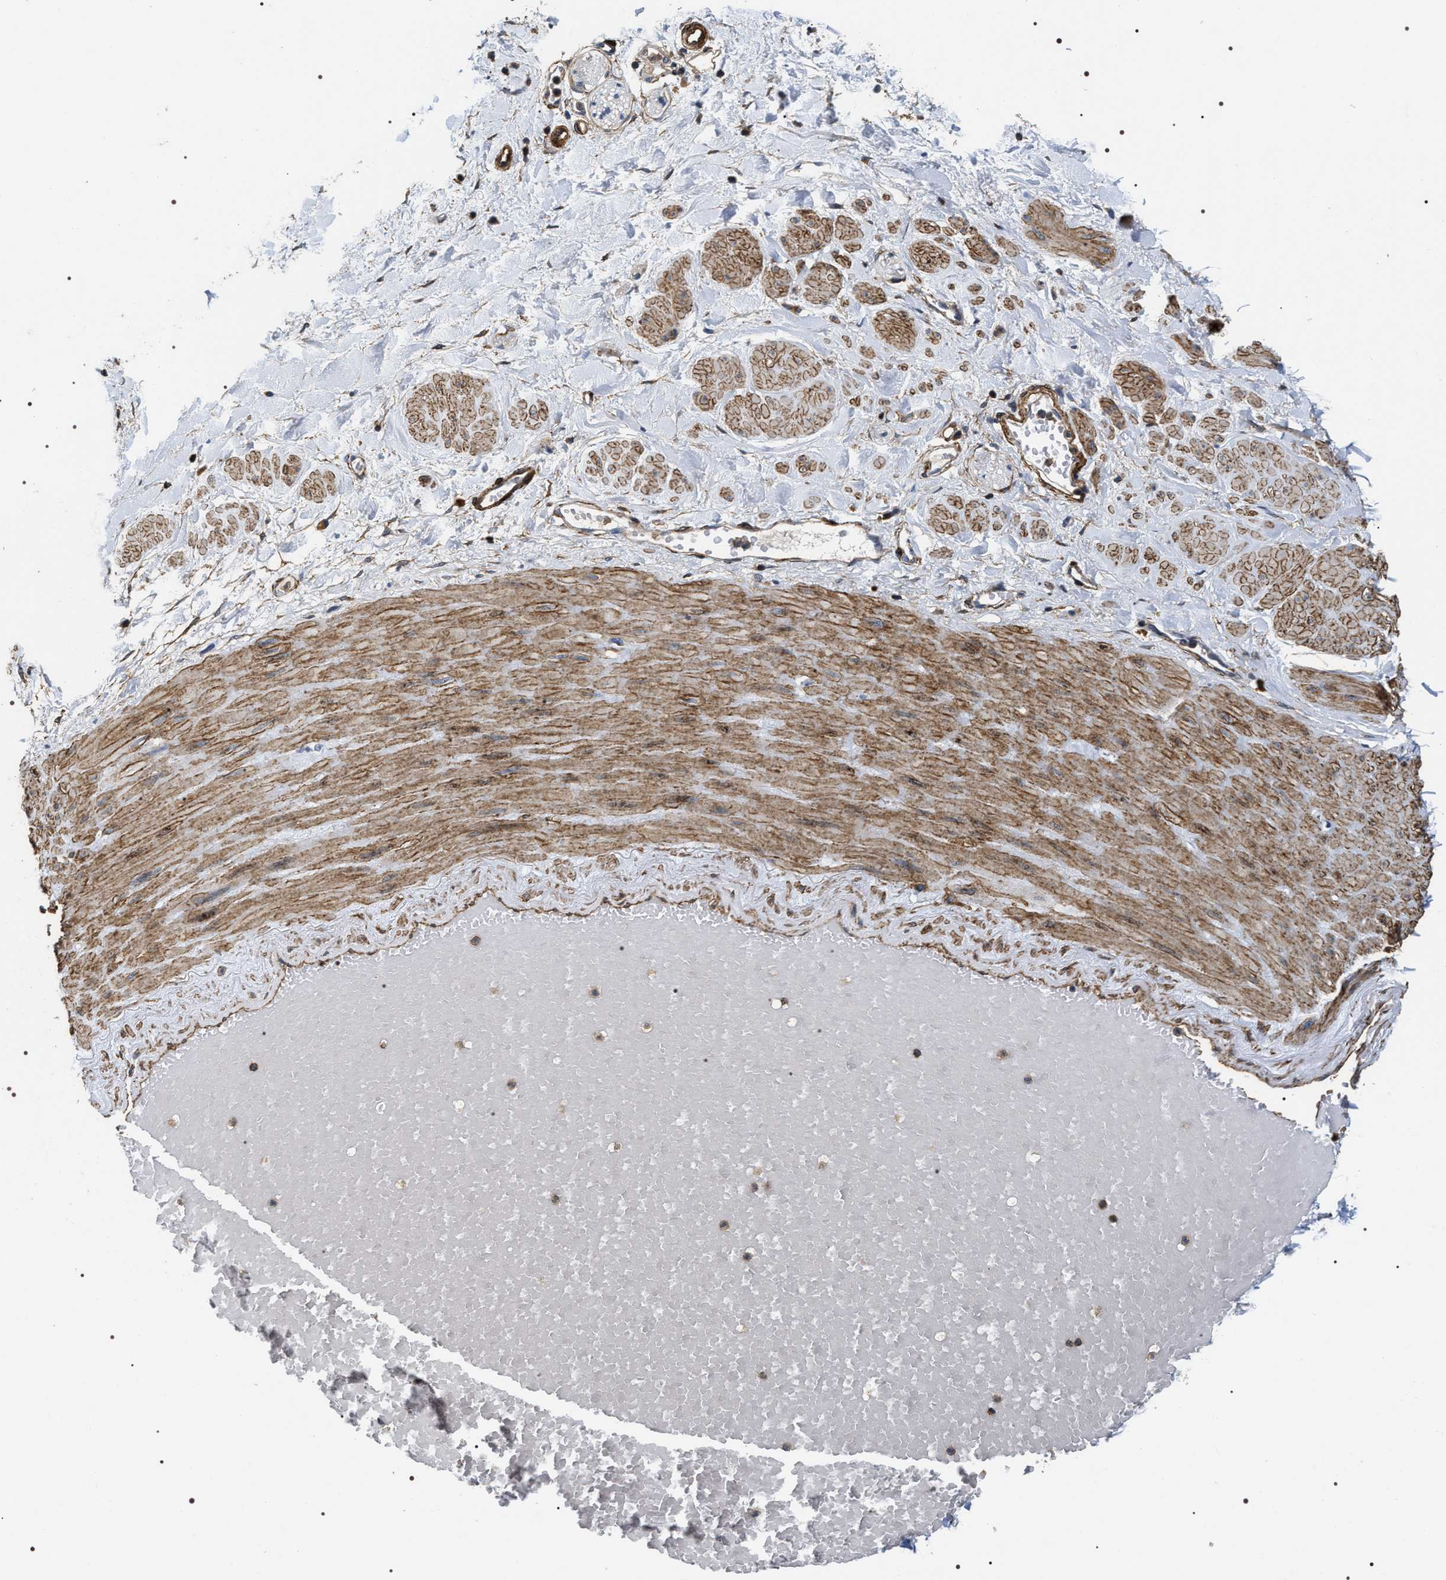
{"staining": {"intensity": "weak", "quantity": ">75%", "location": "cytoplasmic/membranous"}, "tissue": "adipose tissue", "cell_type": "Adipocytes", "image_type": "normal", "snomed": [{"axis": "morphology", "description": "Normal tissue, NOS"}, {"axis": "topography", "description": "Soft tissue"}, {"axis": "topography", "description": "Vascular tissue"}], "caption": "A brown stain labels weak cytoplasmic/membranous positivity of a protein in adipocytes of normal human adipose tissue. Using DAB (3,3'-diaminobenzidine) (brown) and hematoxylin (blue) stains, captured at high magnification using brightfield microscopy.", "gene": "ZC3HAV1L", "patient": {"sex": "female", "age": 35}}